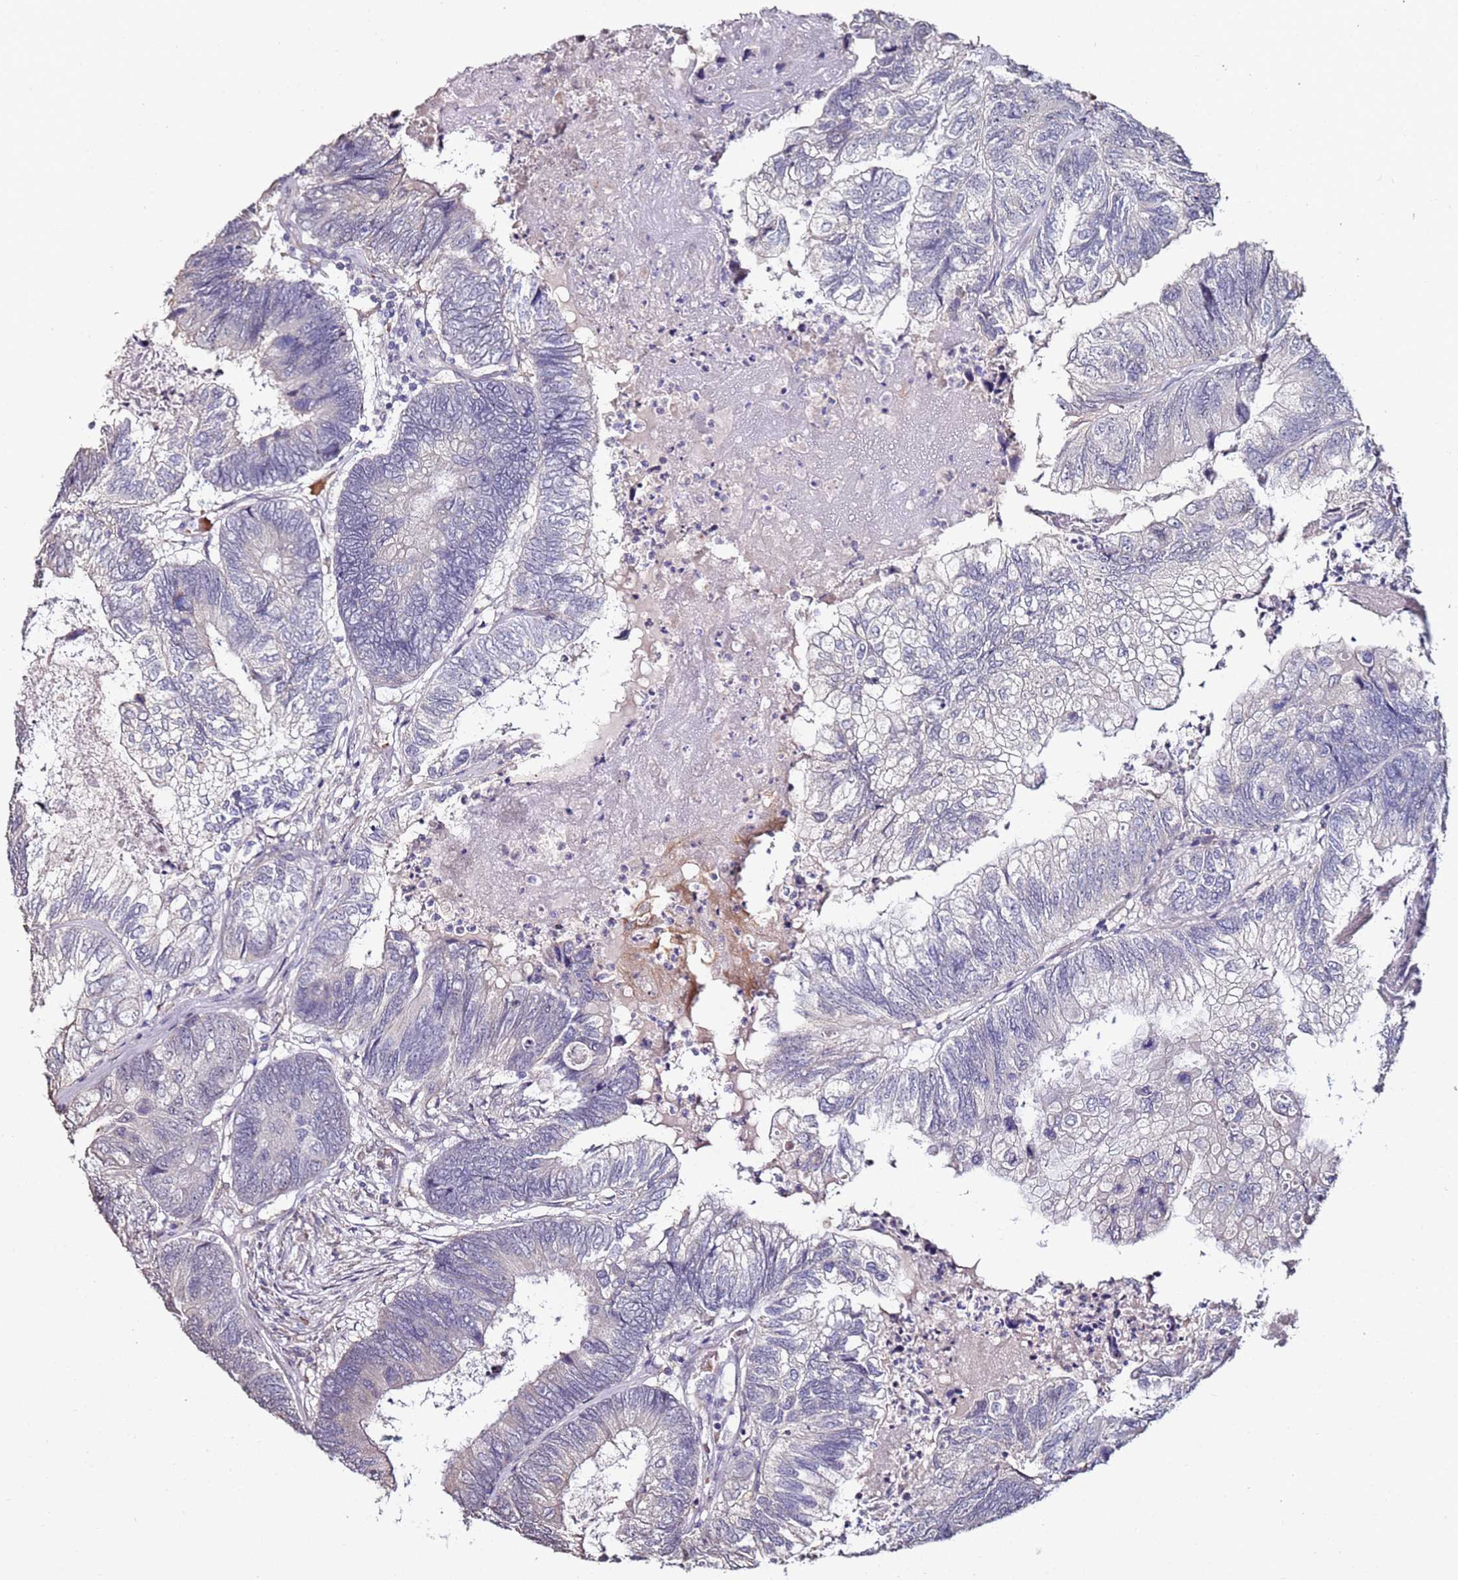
{"staining": {"intensity": "negative", "quantity": "none", "location": "none"}, "tissue": "colorectal cancer", "cell_type": "Tumor cells", "image_type": "cancer", "snomed": [{"axis": "morphology", "description": "Adenocarcinoma, NOS"}, {"axis": "topography", "description": "Colon"}], "caption": "Immunohistochemistry (IHC) photomicrograph of neoplastic tissue: colorectal cancer (adenocarcinoma) stained with DAB reveals no significant protein positivity in tumor cells.", "gene": "C3orf80", "patient": {"sex": "female", "age": 67}}